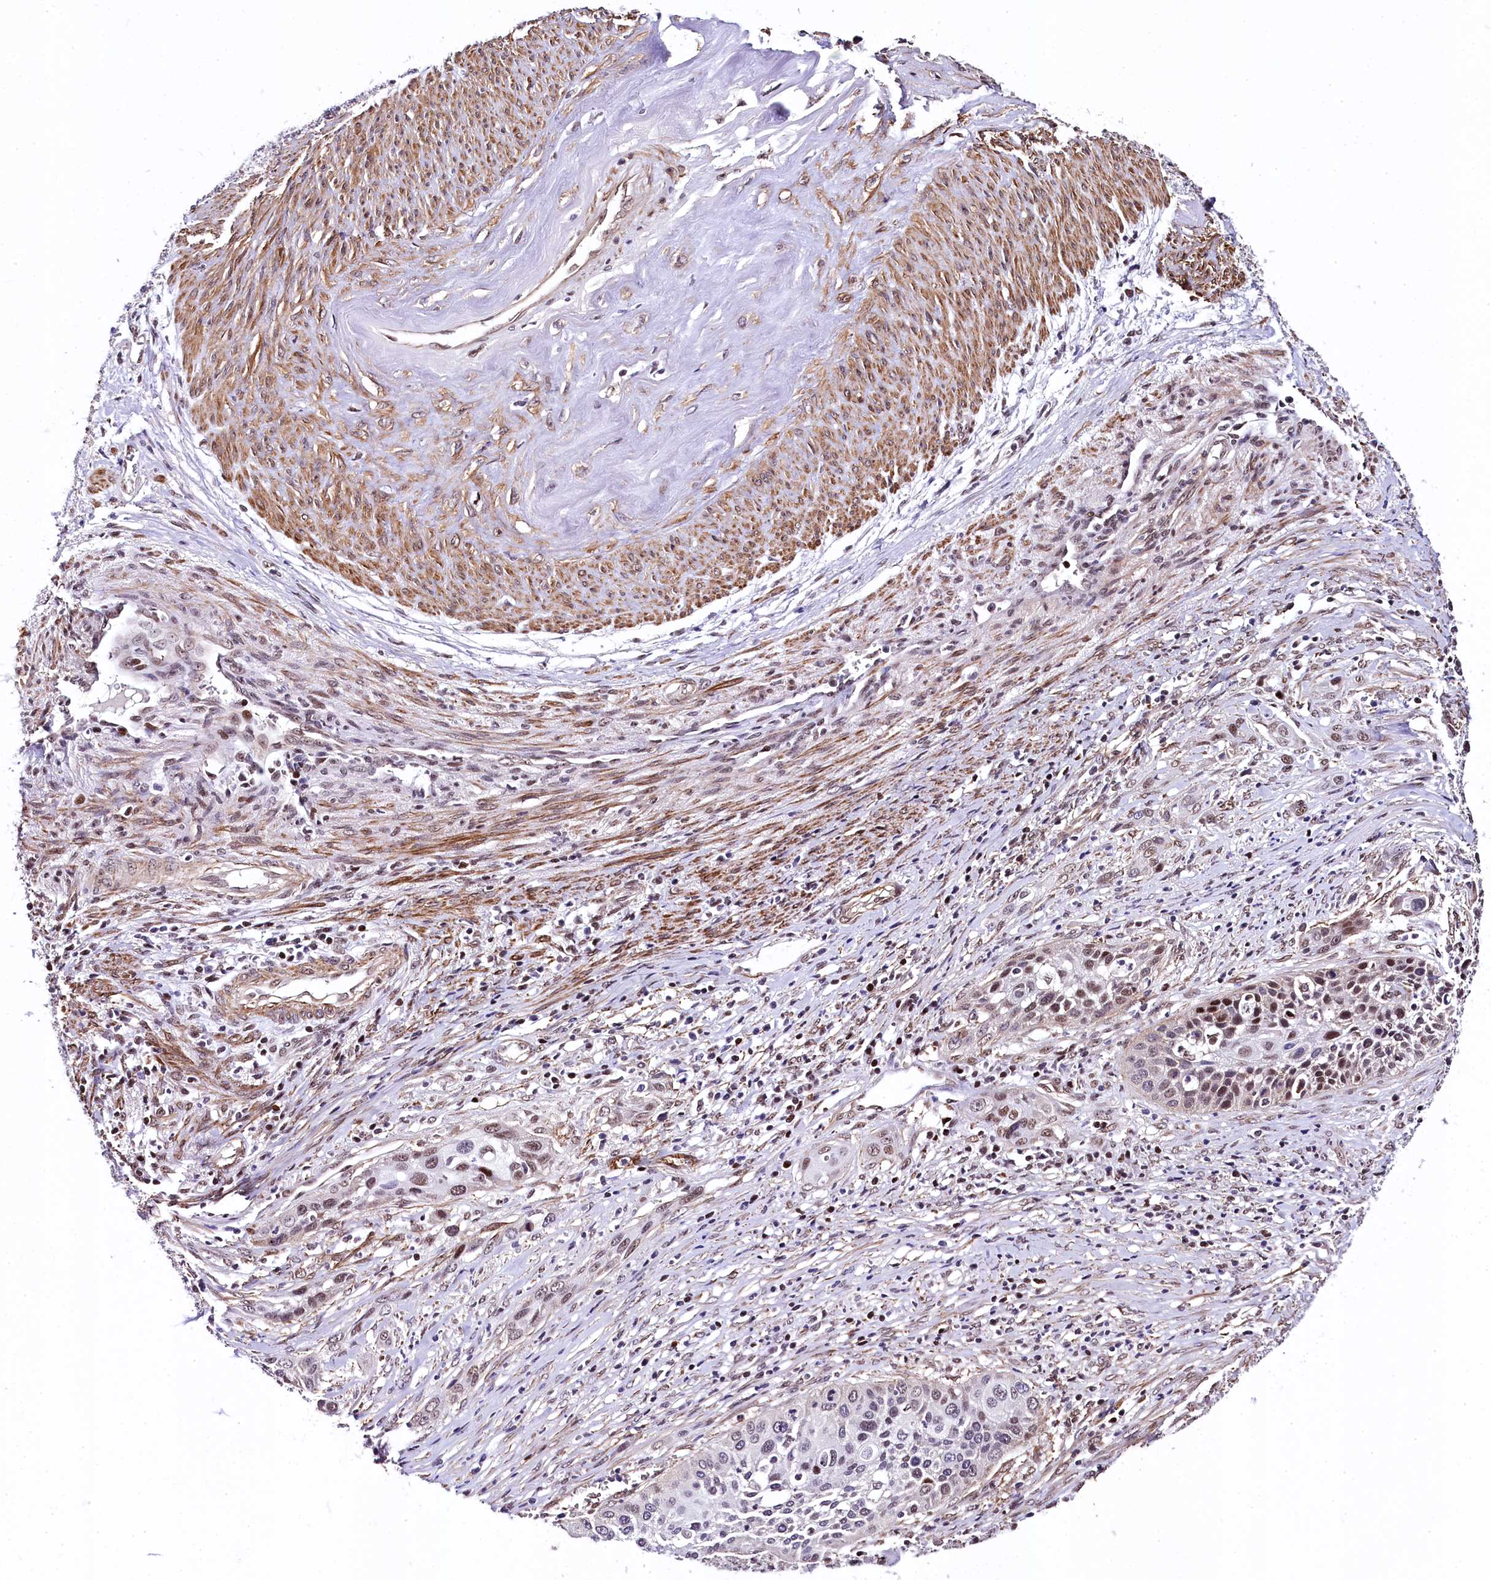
{"staining": {"intensity": "moderate", "quantity": "<25%", "location": "nuclear"}, "tissue": "cervical cancer", "cell_type": "Tumor cells", "image_type": "cancer", "snomed": [{"axis": "morphology", "description": "Squamous cell carcinoma, NOS"}, {"axis": "topography", "description": "Cervix"}], "caption": "The micrograph displays staining of squamous cell carcinoma (cervical), revealing moderate nuclear protein expression (brown color) within tumor cells. The protein is shown in brown color, while the nuclei are stained blue.", "gene": "SAMD10", "patient": {"sex": "female", "age": 34}}